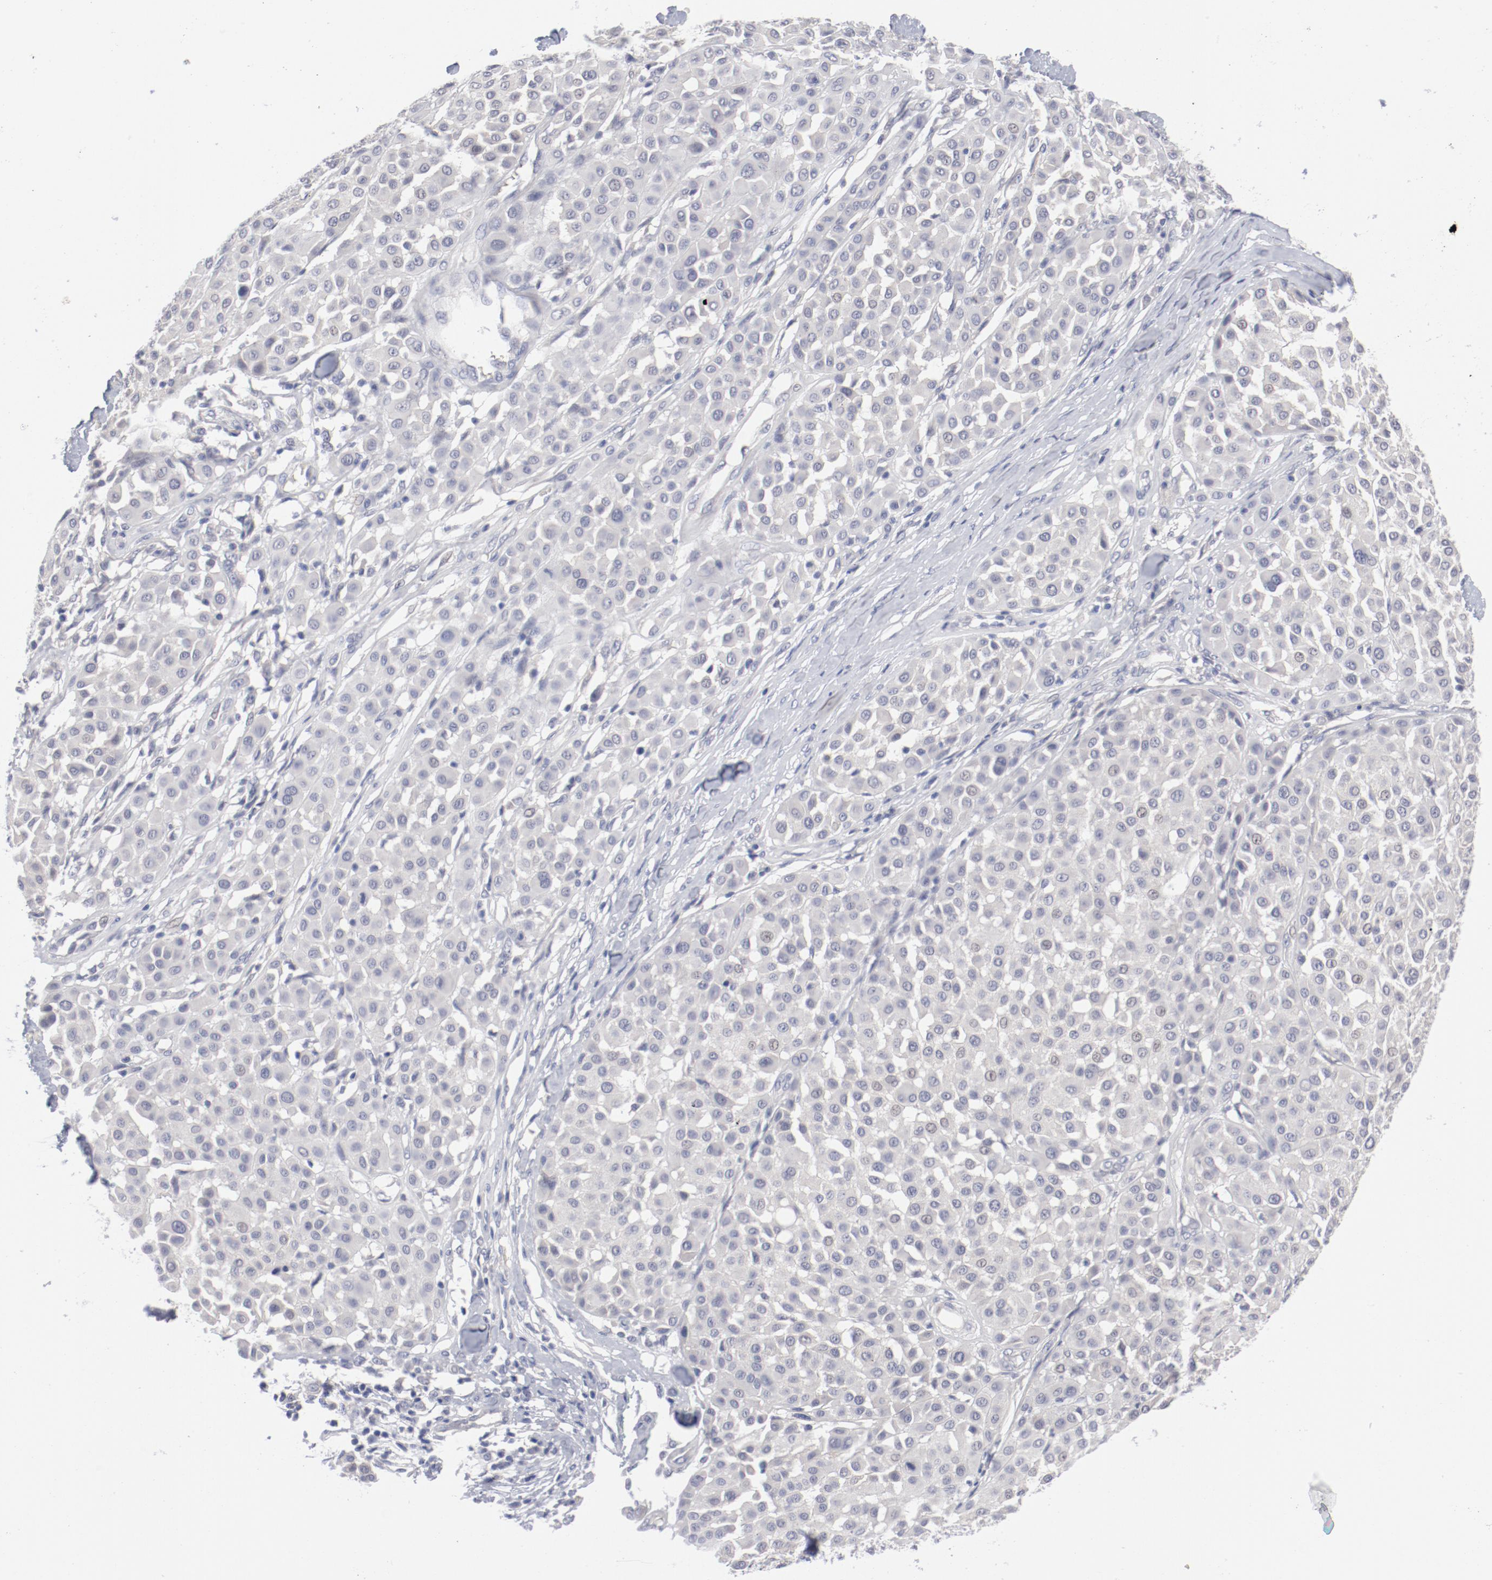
{"staining": {"intensity": "negative", "quantity": "none", "location": "none"}, "tissue": "melanoma", "cell_type": "Tumor cells", "image_type": "cancer", "snomed": [{"axis": "morphology", "description": "Malignant melanoma, Metastatic site"}, {"axis": "topography", "description": "Soft tissue"}], "caption": "Melanoma was stained to show a protein in brown. There is no significant expression in tumor cells.", "gene": "SH3BGR", "patient": {"sex": "male", "age": 41}}